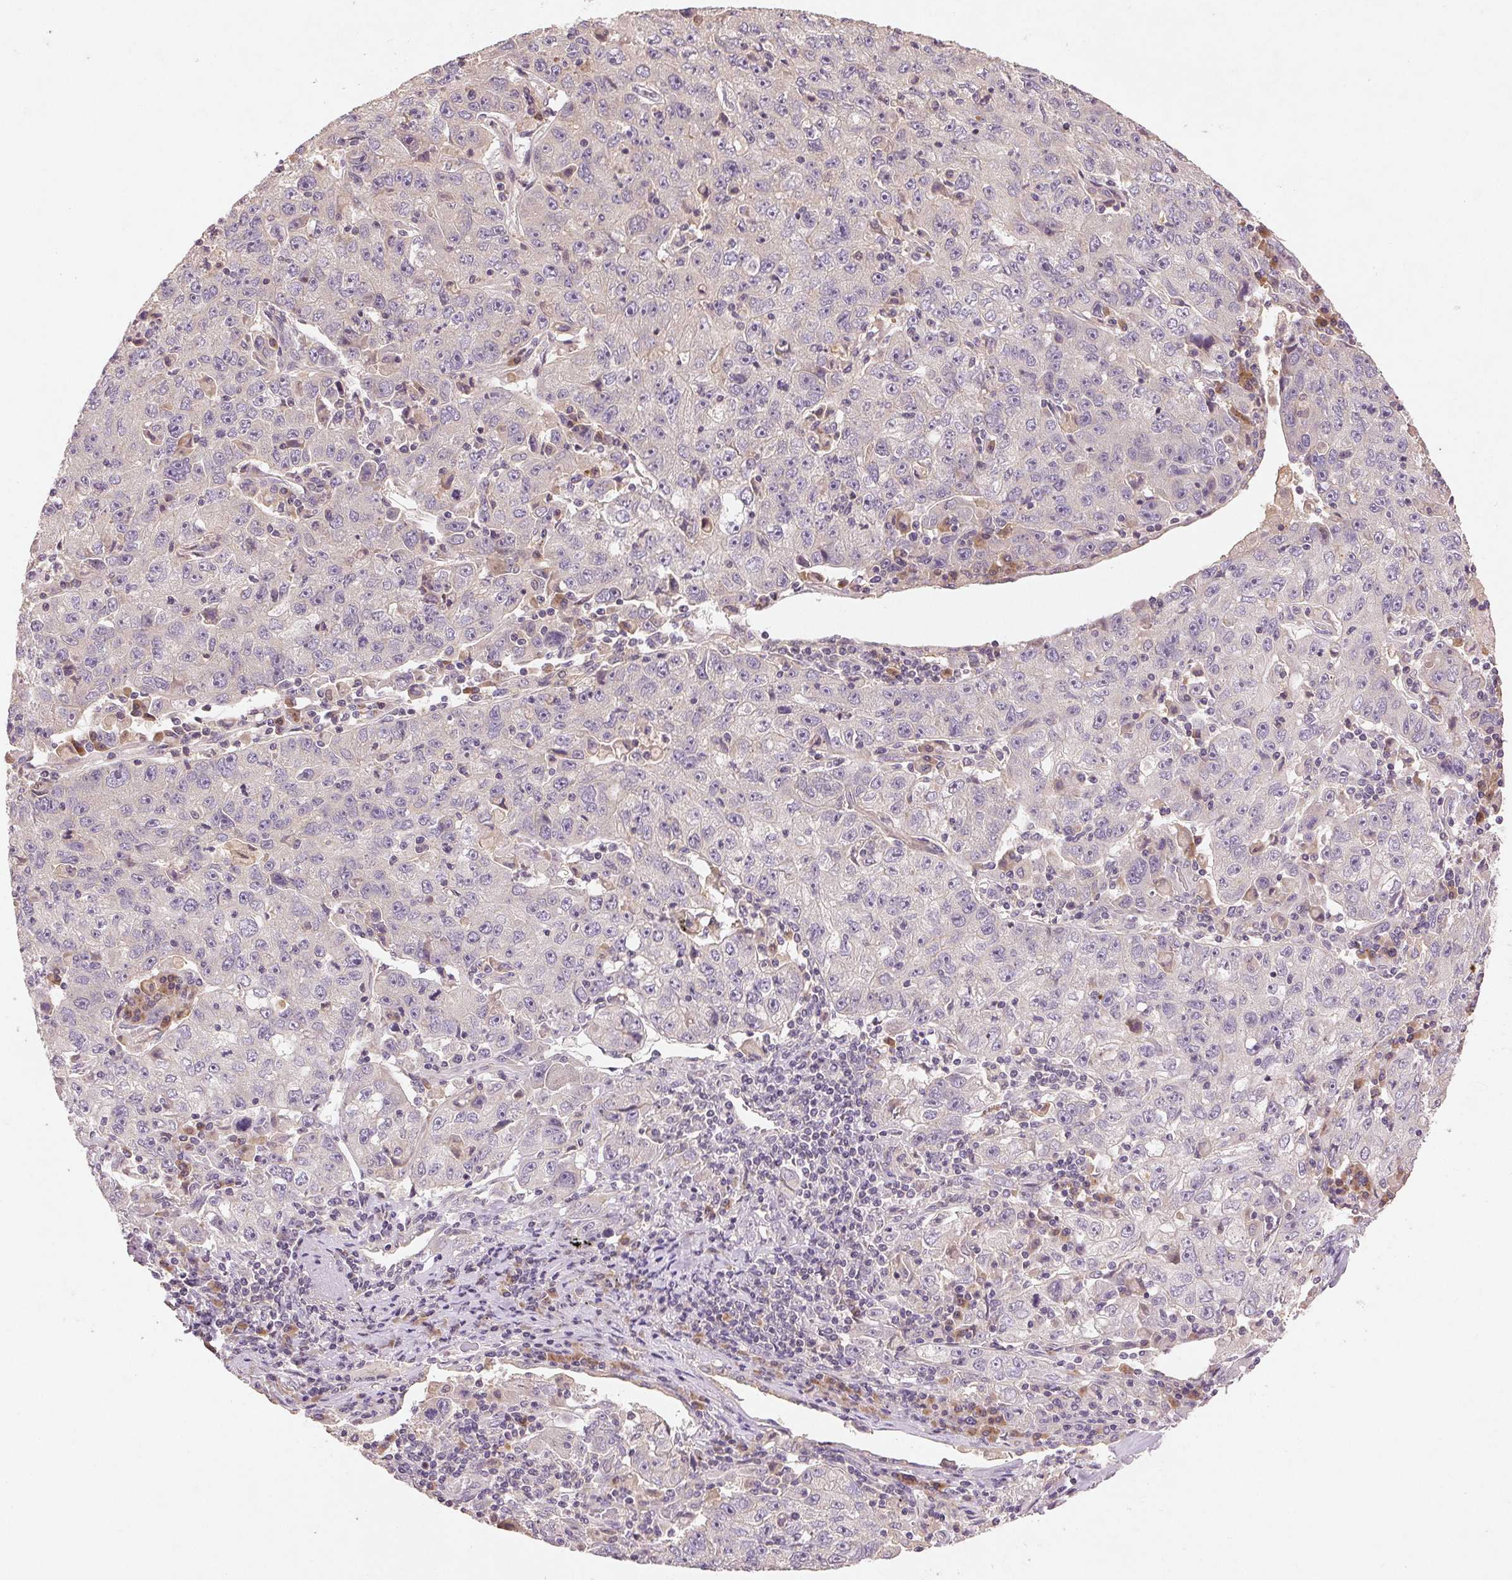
{"staining": {"intensity": "negative", "quantity": "none", "location": "none"}, "tissue": "lung cancer", "cell_type": "Tumor cells", "image_type": "cancer", "snomed": [{"axis": "morphology", "description": "Normal morphology"}, {"axis": "morphology", "description": "Adenocarcinoma, NOS"}, {"axis": "topography", "description": "Lymph node"}, {"axis": "topography", "description": "Lung"}], "caption": "A high-resolution histopathology image shows IHC staining of lung cancer (adenocarcinoma), which demonstrates no significant expression in tumor cells. (DAB immunohistochemistry (IHC) with hematoxylin counter stain).", "gene": "YIF1B", "patient": {"sex": "female", "age": 57}}